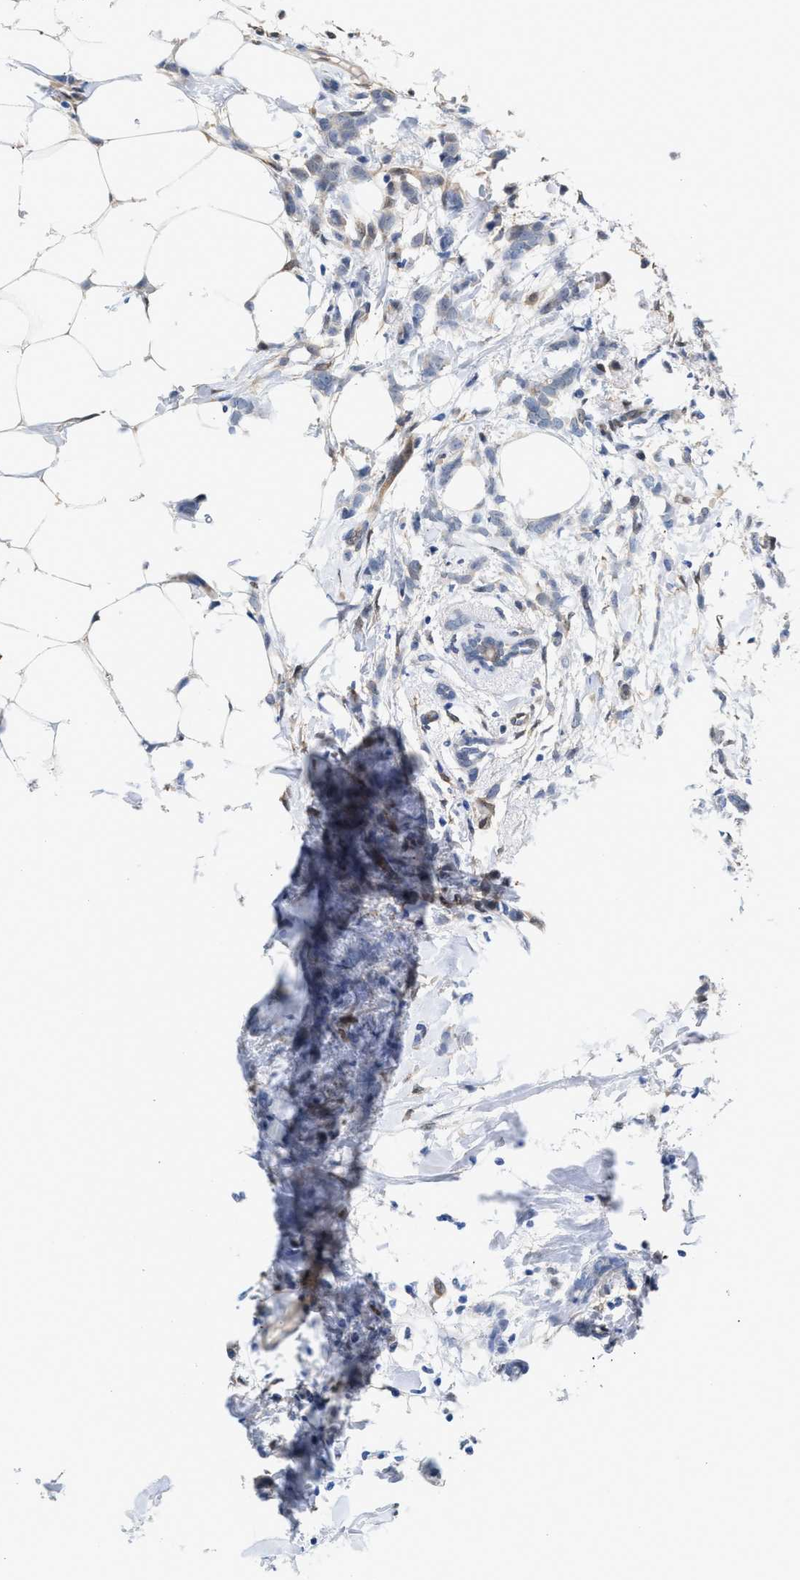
{"staining": {"intensity": "negative", "quantity": "none", "location": "none"}, "tissue": "breast cancer", "cell_type": "Tumor cells", "image_type": "cancer", "snomed": [{"axis": "morphology", "description": "Lobular carcinoma, in situ"}, {"axis": "morphology", "description": "Lobular carcinoma"}, {"axis": "topography", "description": "Breast"}], "caption": "A micrograph of breast lobular carcinoma in situ stained for a protein shows no brown staining in tumor cells.", "gene": "TP53I3", "patient": {"sex": "female", "age": 41}}